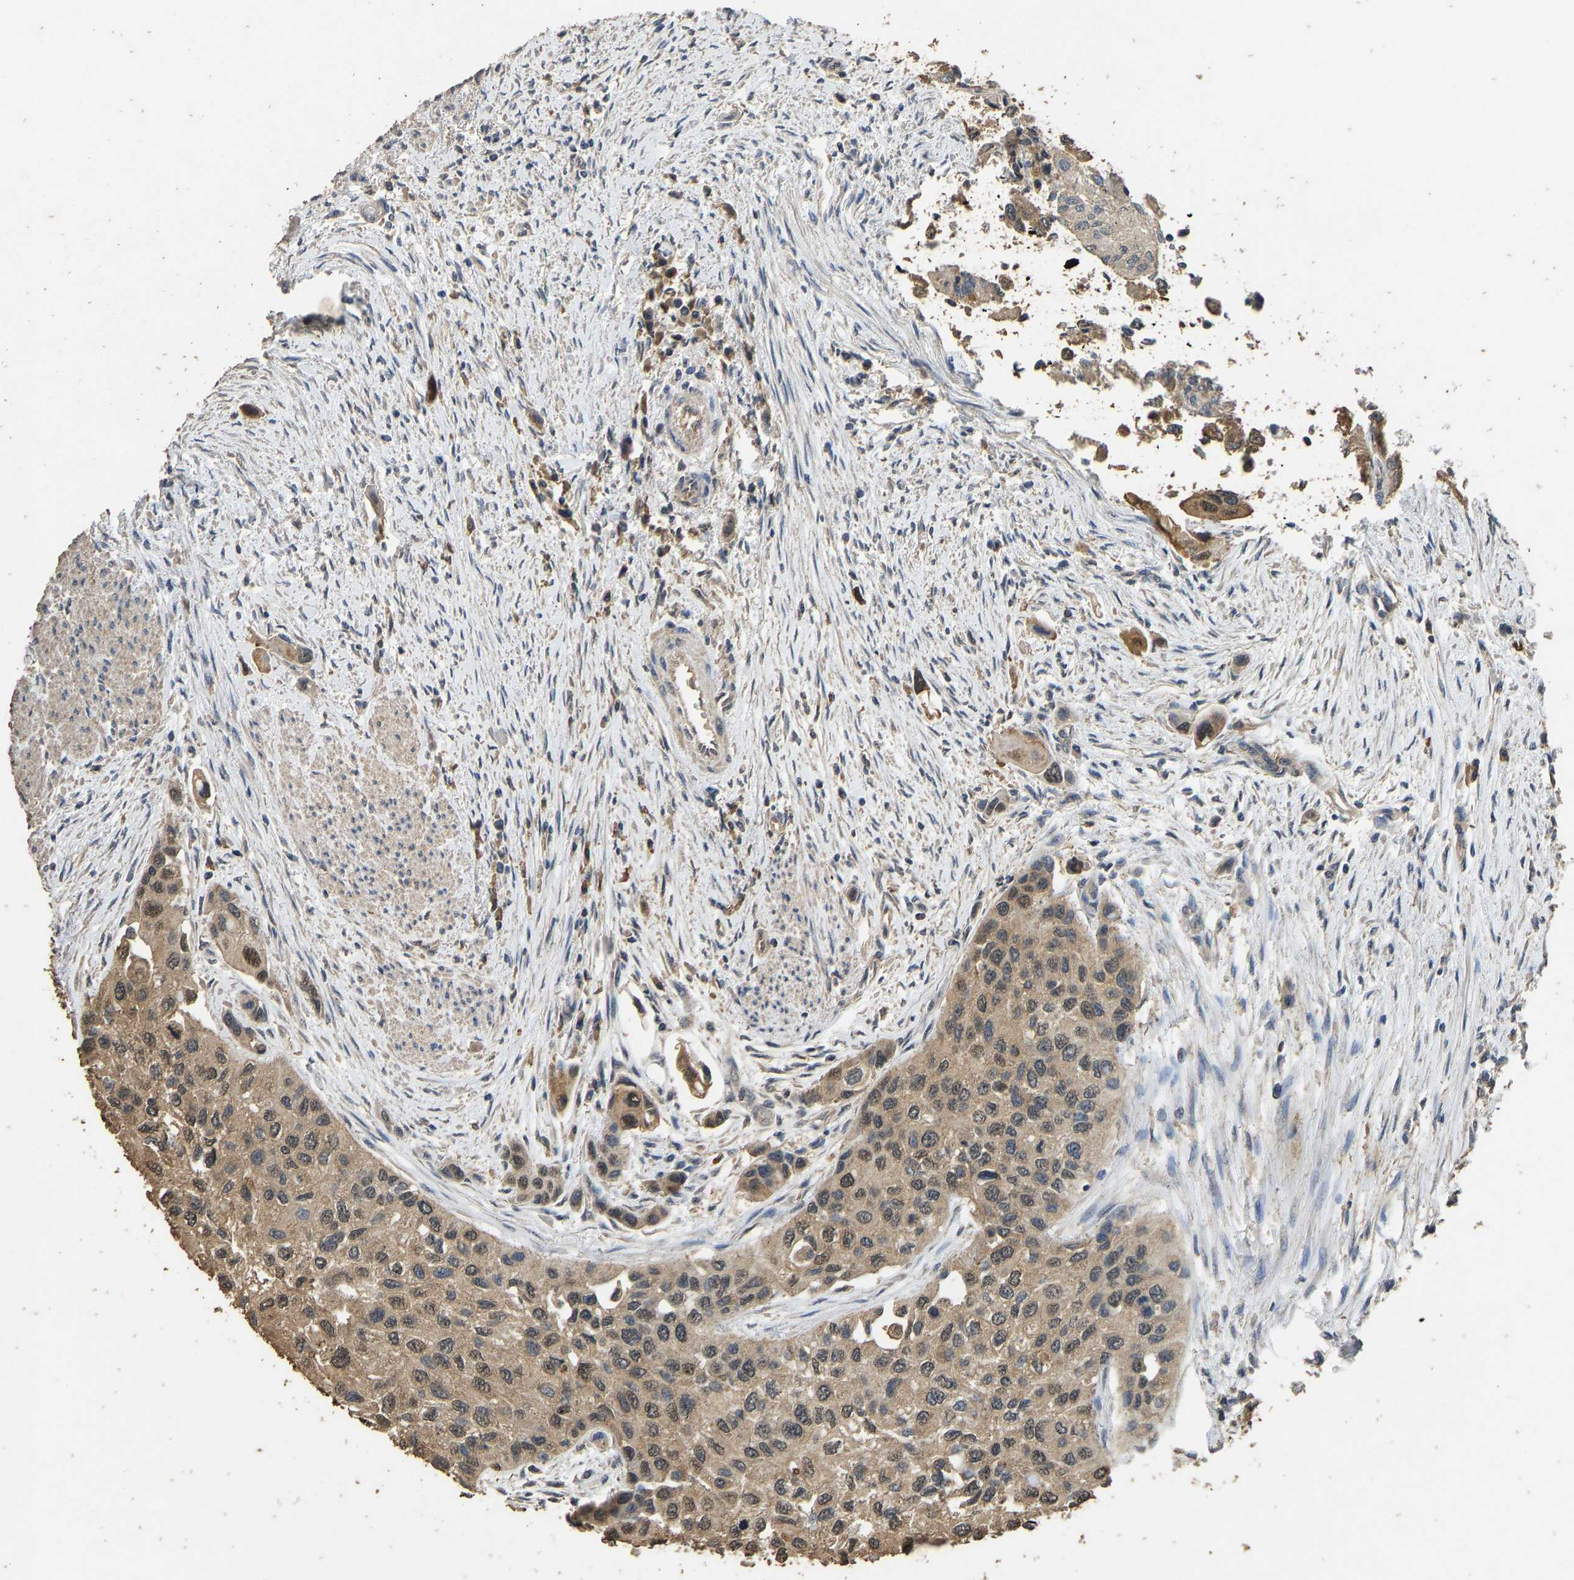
{"staining": {"intensity": "moderate", "quantity": ">75%", "location": "cytoplasmic/membranous"}, "tissue": "urothelial cancer", "cell_type": "Tumor cells", "image_type": "cancer", "snomed": [{"axis": "morphology", "description": "Urothelial carcinoma, High grade"}, {"axis": "topography", "description": "Urinary bladder"}], "caption": "Tumor cells reveal medium levels of moderate cytoplasmic/membranous expression in about >75% of cells in urothelial cancer.", "gene": "CIDEC", "patient": {"sex": "female", "age": 56}}